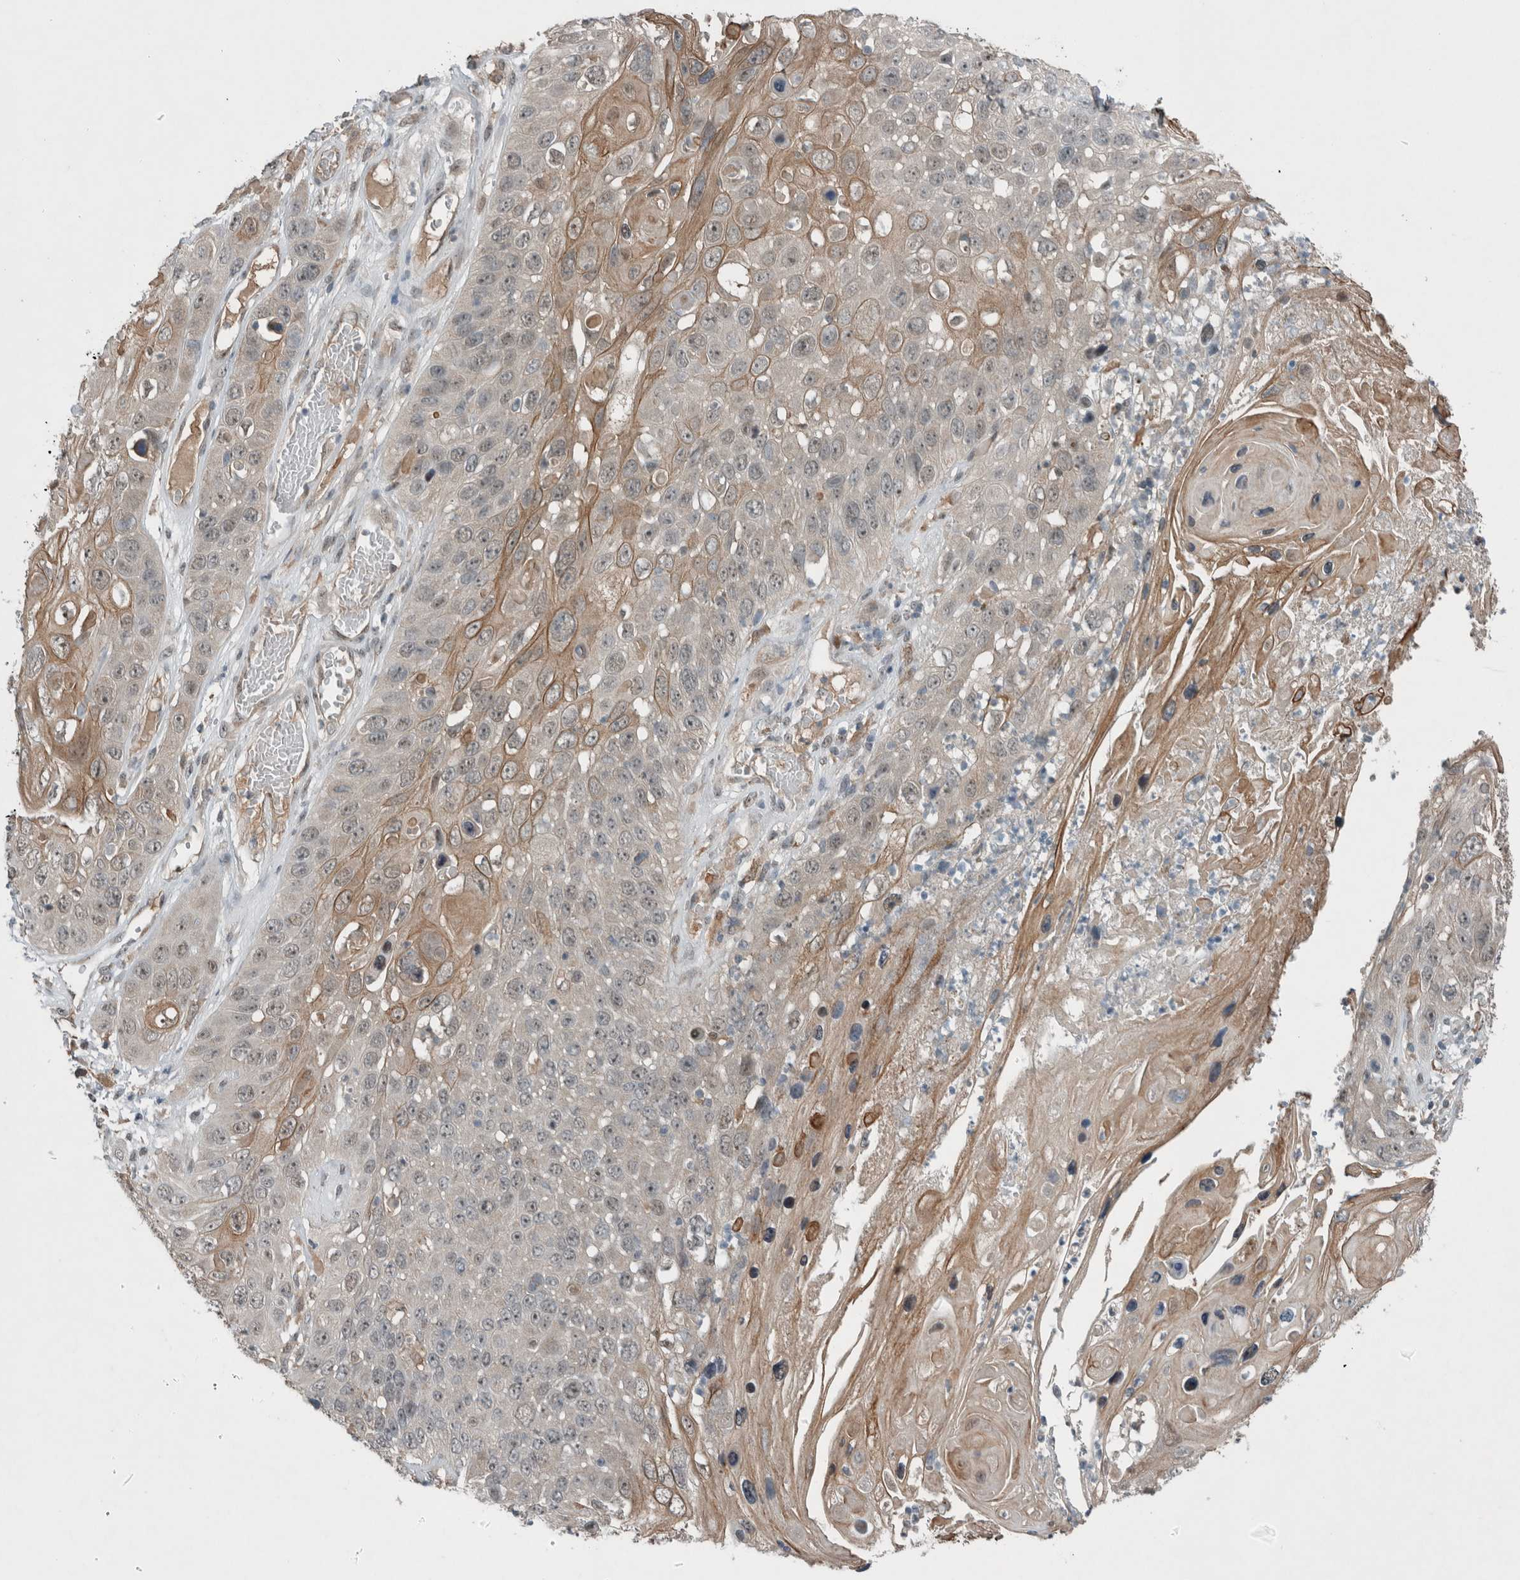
{"staining": {"intensity": "moderate", "quantity": "<25%", "location": "cytoplasmic/membranous"}, "tissue": "skin cancer", "cell_type": "Tumor cells", "image_type": "cancer", "snomed": [{"axis": "morphology", "description": "Squamous cell carcinoma, NOS"}, {"axis": "topography", "description": "Skin"}], "caption": "Squamous cell carcinoma (skin) was stained to show a protein in brown. There is low levels of moderate cytoplasmic/membranous positivity in about <25% of tumor cells.", "gene": "RALGDS", "patient": {"sex": "male", "age": 55}}